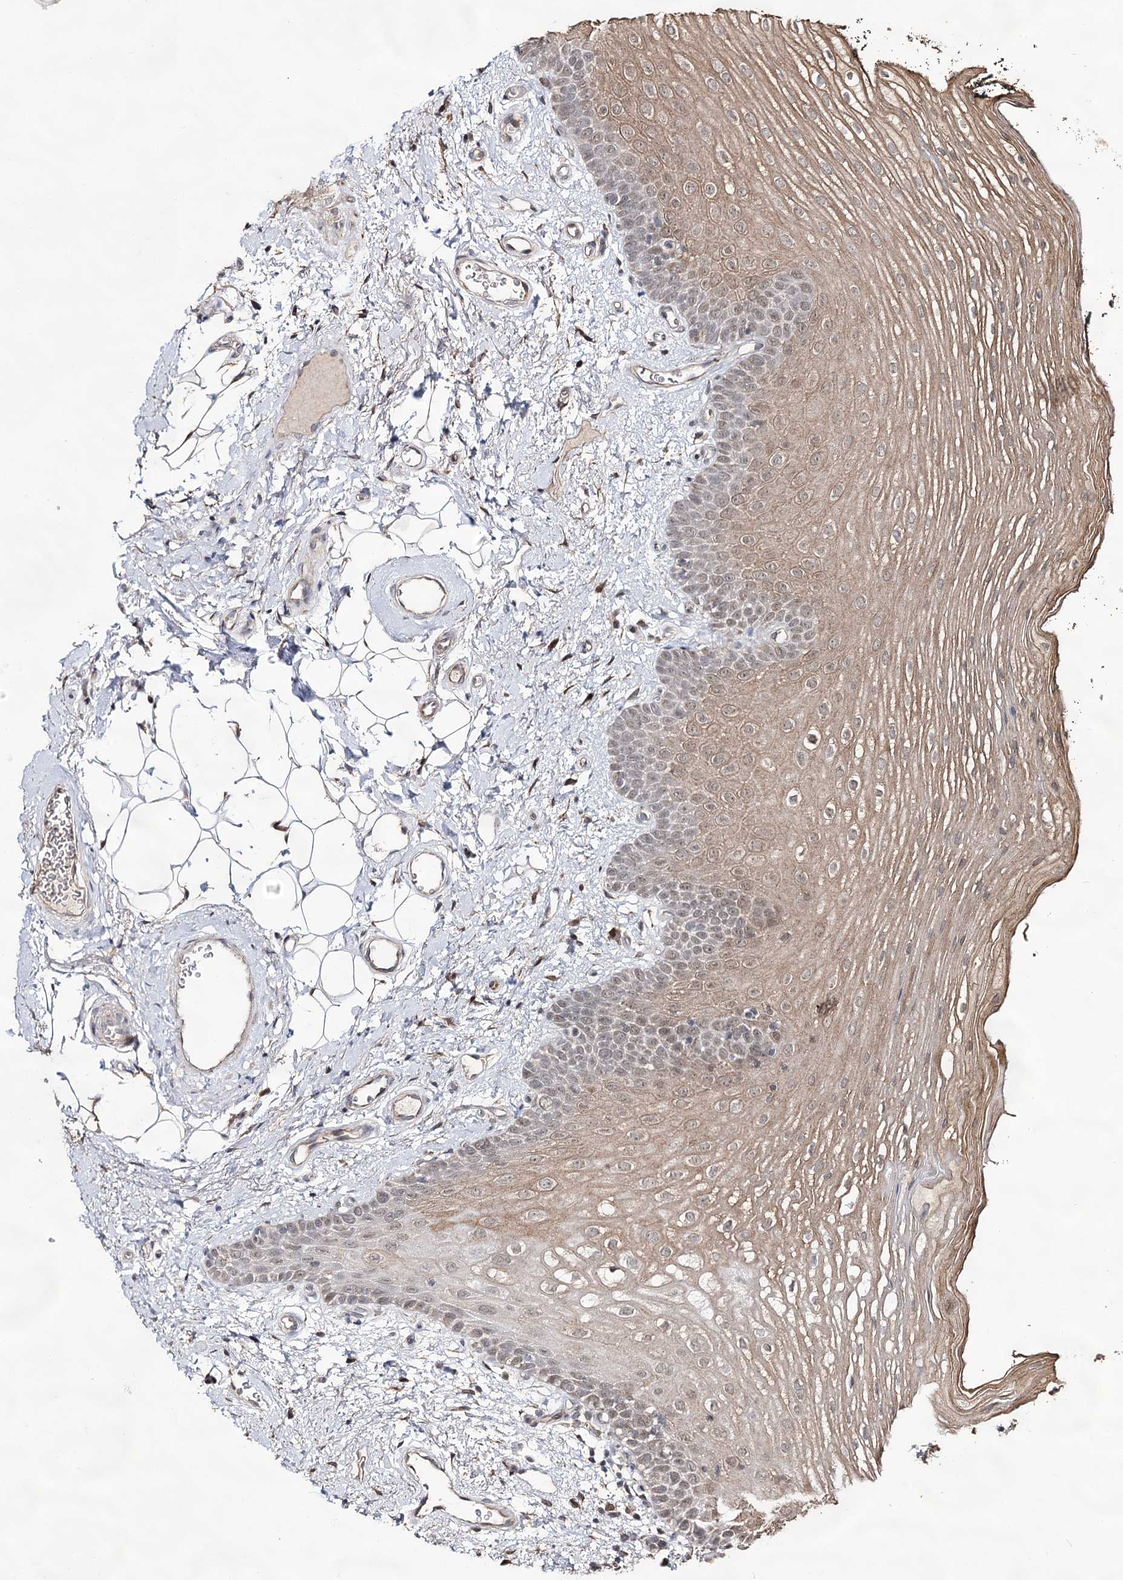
{"staining": {"intensity": "moderate", "quantity": "25%-75%", "location": "cytoplasmic/membranous,nuclear"}, "tissue": "oral mucosa", "cell_type": "Squamous epithelial cells", "image_type": "normal", "snomed": [{"axis": "morphology", "description": "No evidence of malignacy"}, {"axis": "topography", "description": "Oral tissue"}, {"axis": "topography", "description": "Head-Neck"}], "caption": "Immunohistochemical staining of benign human oral mucosa reveals medium levels of moderate cytoplasmic/membranous,nuclear positivity in about 25%-75% of squamous epithelial cells. Using DAB (brown) and hematoxylin (blue) stains, captured at high magnification using brightfield microscopy.", "gene": "ACTR6", "patient": {"sex": "male", "age": 68}}